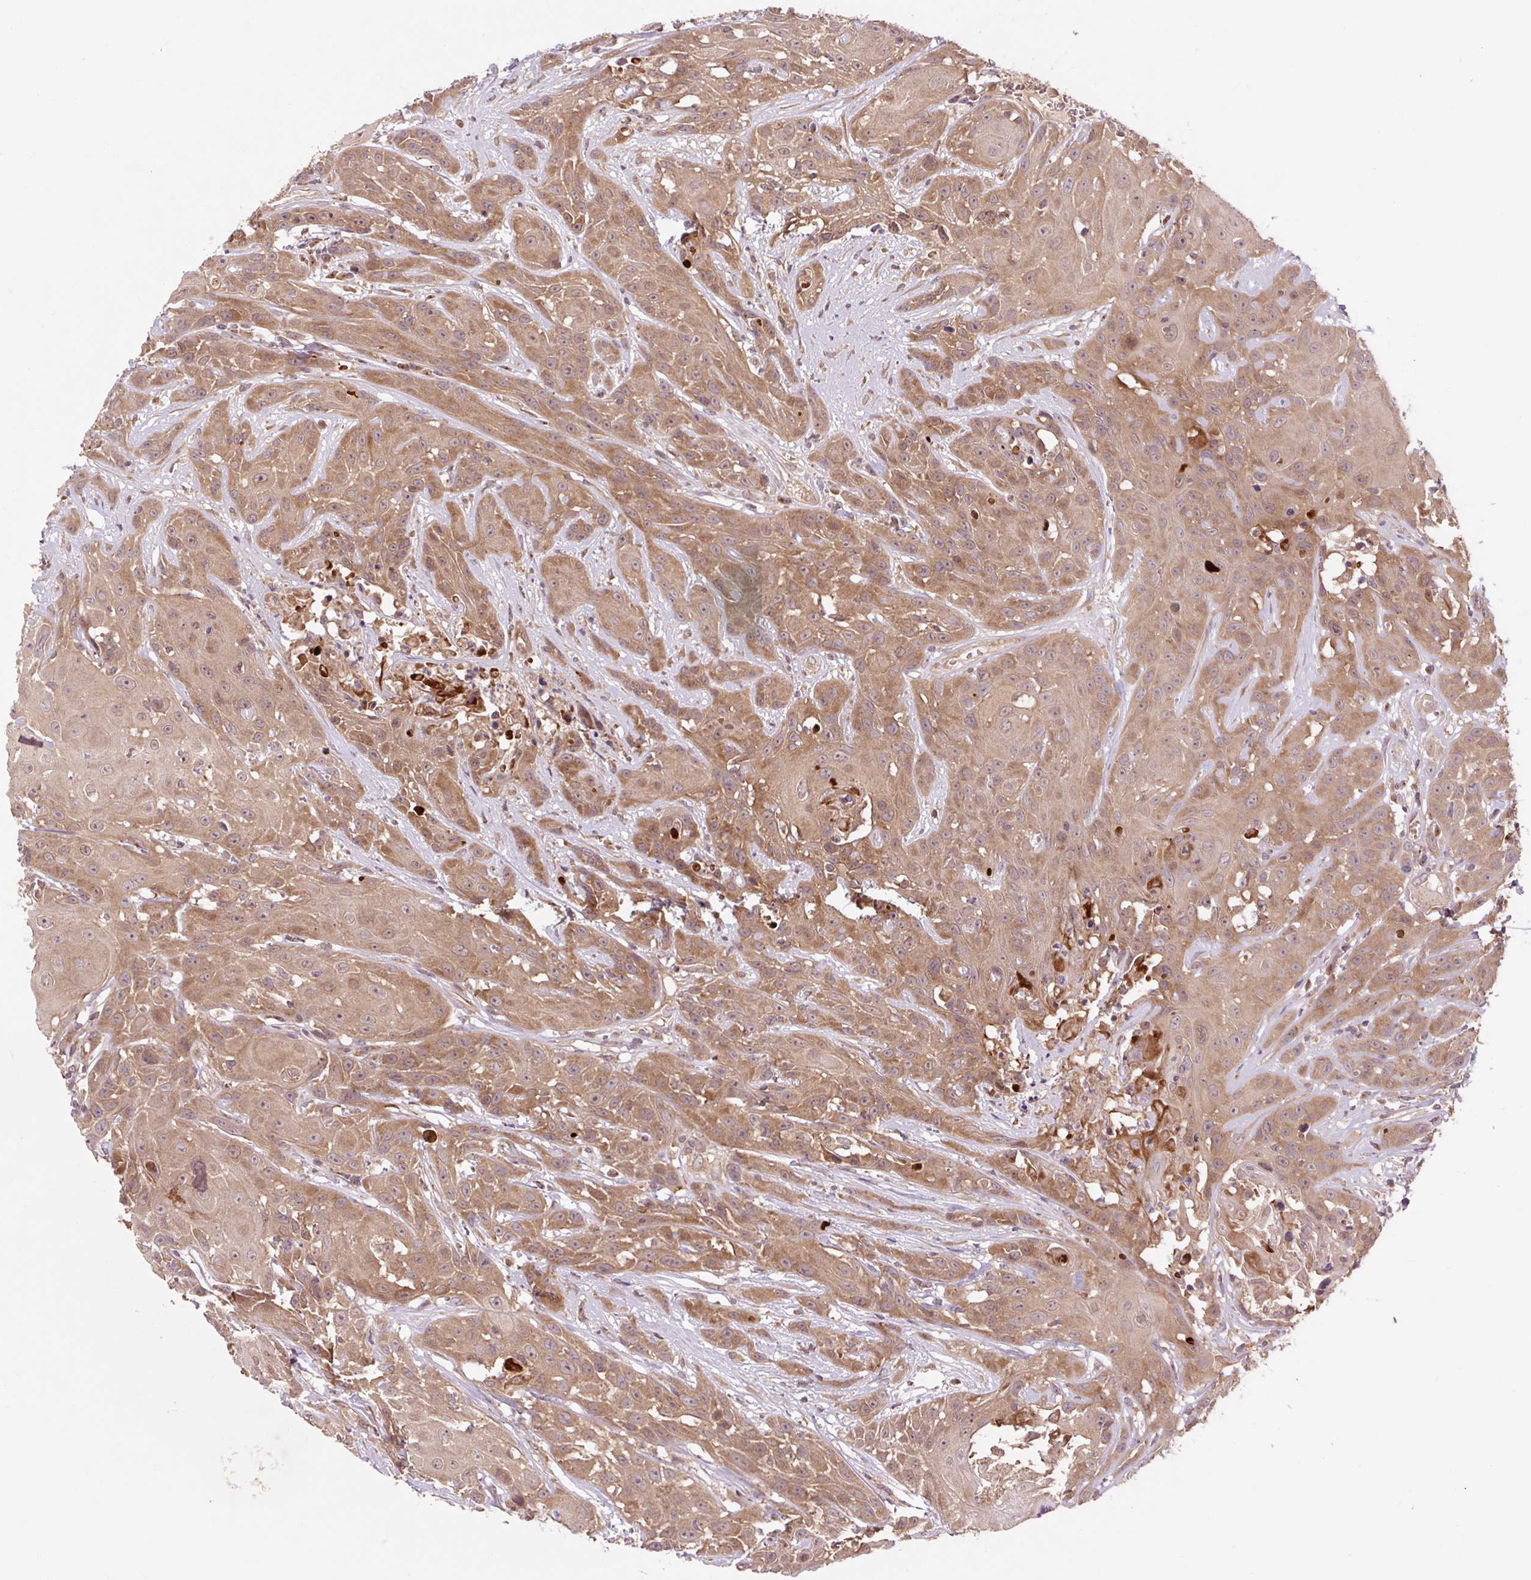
{"staining": {"intensity": "moderate", "quantity": ">75%", "location": "cytoplasmic/membranous"}, "tissue": "head and neck cancer", "cell_type": "Tumor cells", "image_type": "cancer", "snomed": [{"axis": "morphology", "description": "Squamous cell carcinoma, NOS"}, {"axis": "topography", "description": "Skin"}, {"axis": "topography", "description": "Head-Neck"}], "caption": "A brown stain highlights moderate cytoplasmic/membranous expression of a protein in human head and neck squamous cell carcinoma tumor cells. (DAB (3,3'-diaminobenzidine) IHC, brown staining for protein, blue staining for nuclei).", "gene": "MMS19", "patient": {"sex": "male", "age": 80}}